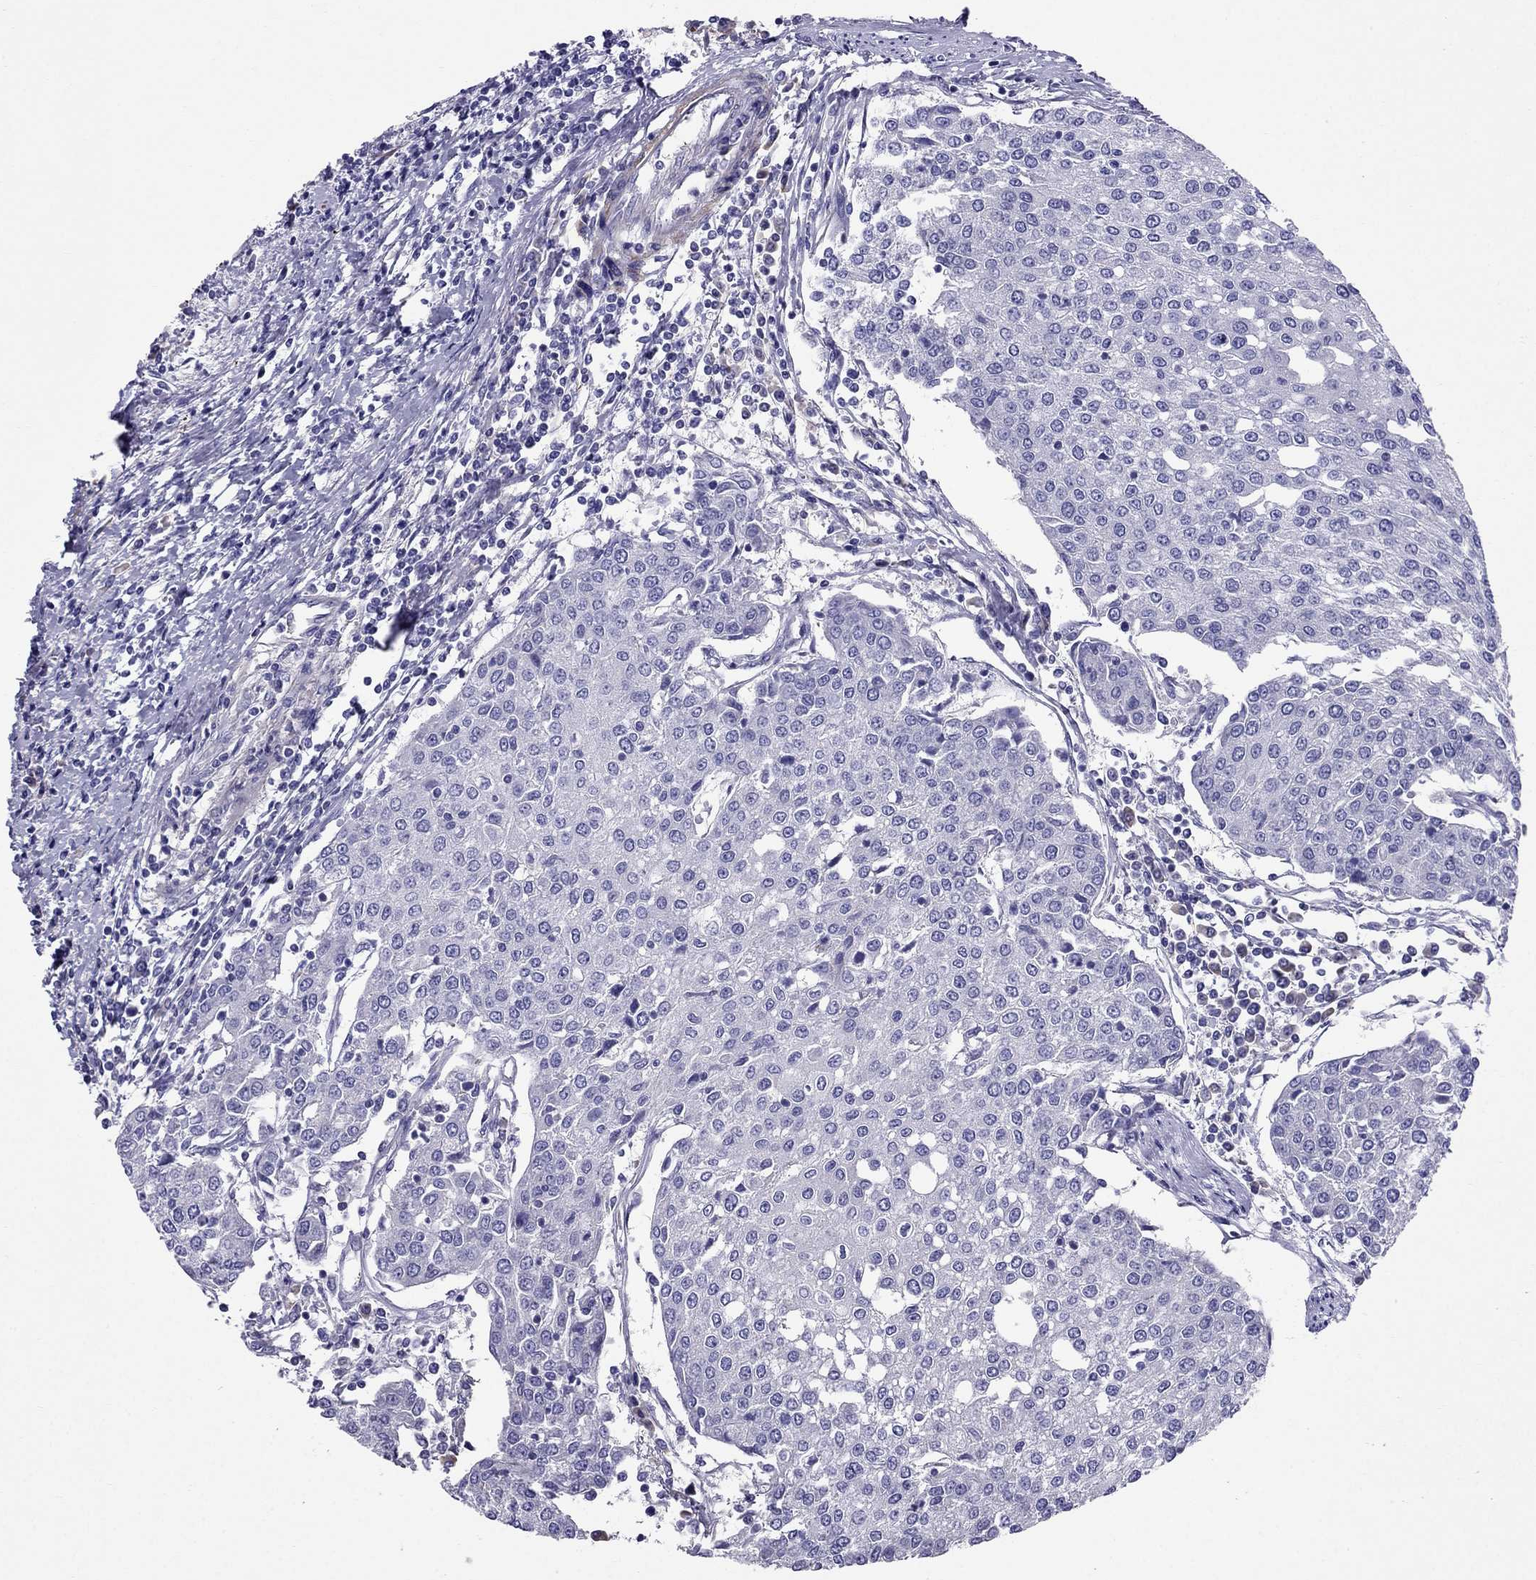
{"staining": {"intensity": "negative", "quantity": "none", "location": "none"}, "tissue": "urothelial cancer", "cell_type": "Tumor cells", "image_type": "cancer", "snomed": [{"axis": "morphology", "description": "Urothelial carcinoma, High grade"}, {"axis": "topography", "description": "Urinary bladder"}], "caption": "This is an immunohistochemistry (IHC) image of human high-grade urothelial carcinoma. There is no positivity in tumor cells.", "gene": "GPR50", "patient": {"sex": "female", "age": 85}}